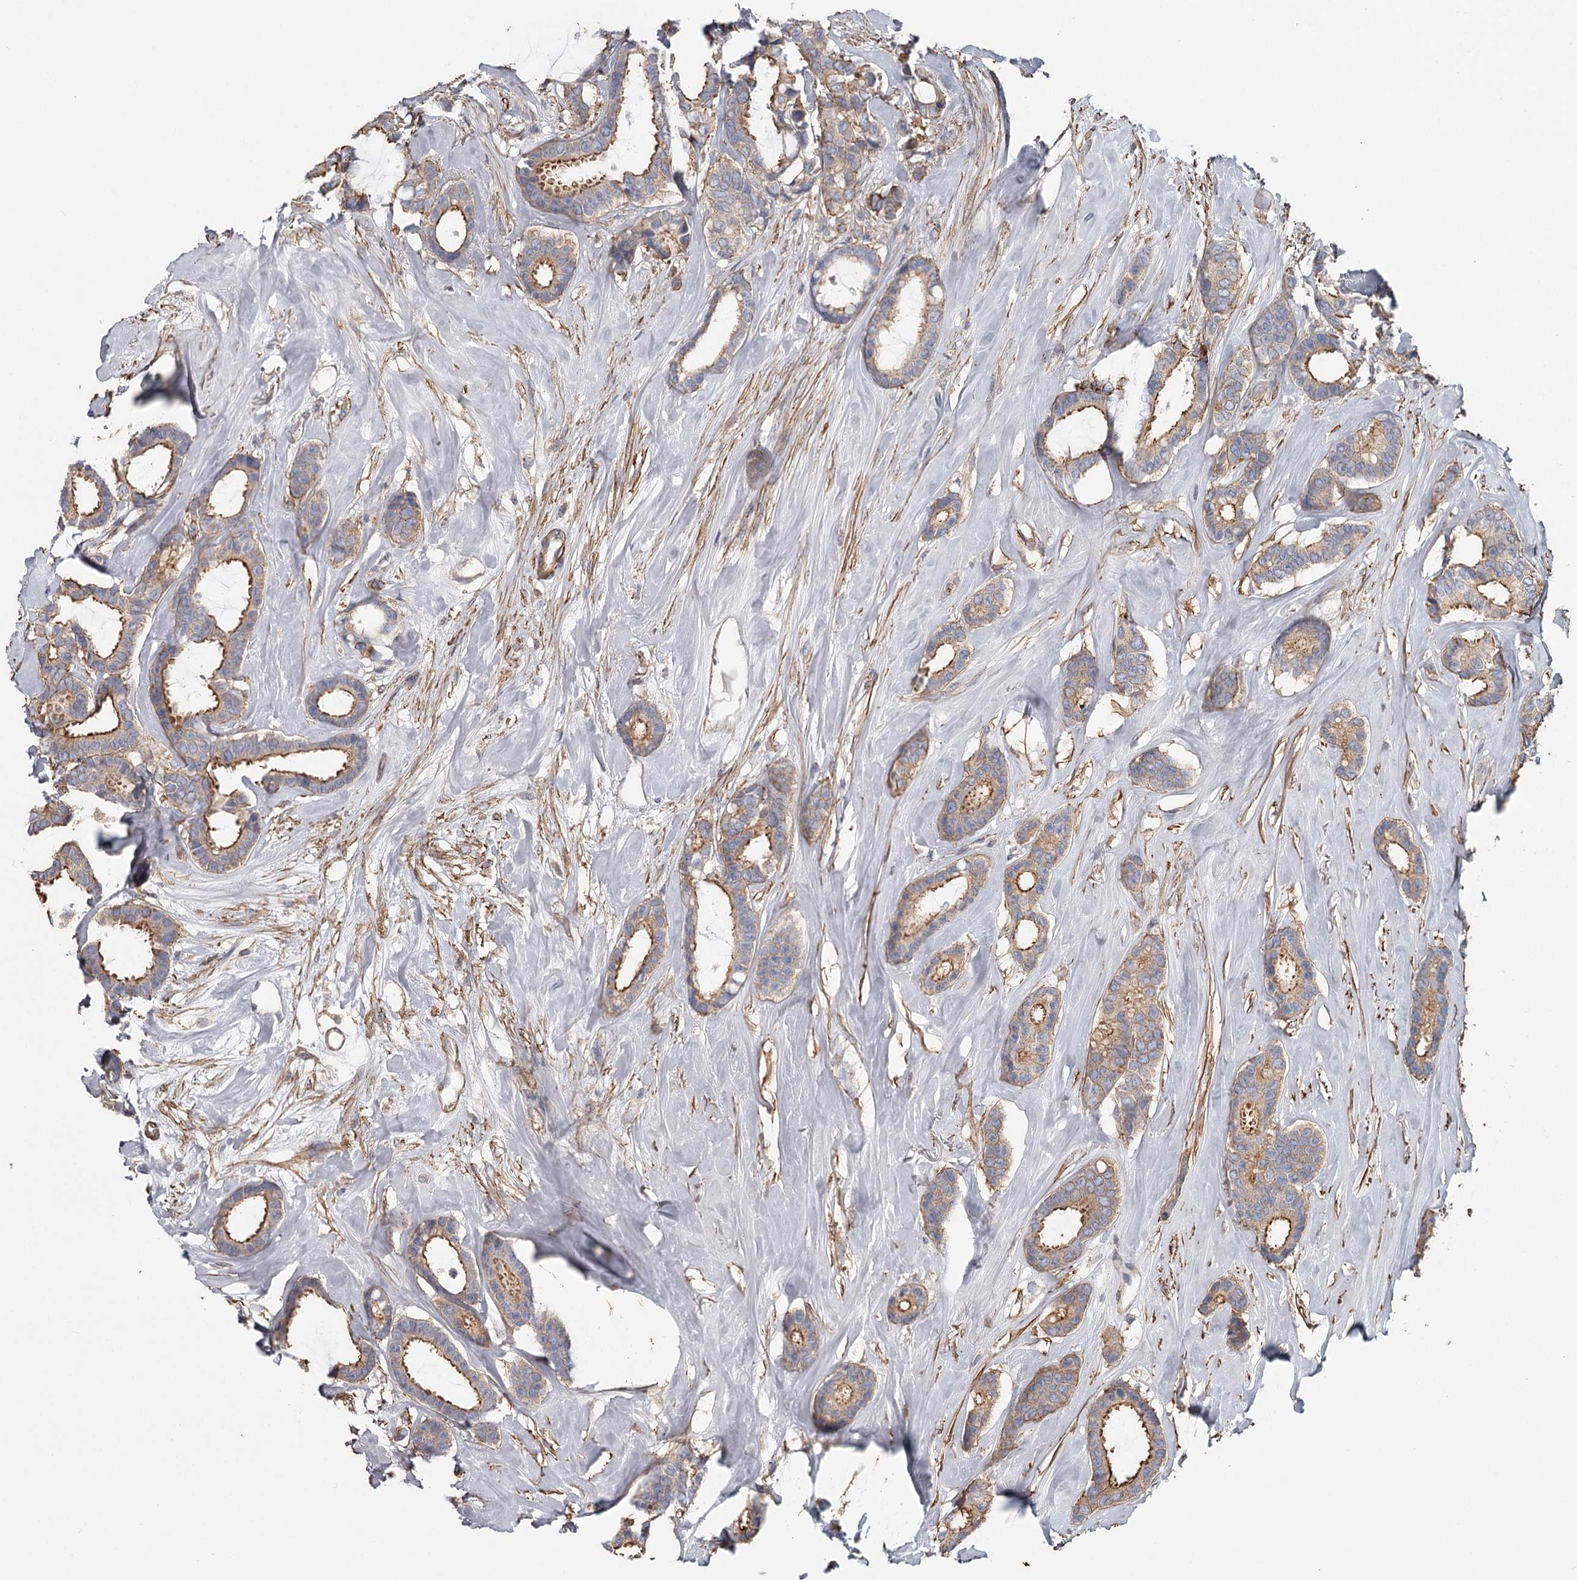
{"staining": {"intensity": "moderate", "quantity": ">75%", "location": "cytoplasmic/membranous"}, "tissue": "breast cancer", "cell_type": "Tumor cells", "image_type": "cancer", "snomed": [{"axis": "morphology", "description": "Duct carcinoma"}, {"axis": "topography", "description": "Breast"}], "caption": "High-magnification brightfield microscopy of breast cancer stained with DAB (brown) and counterstained with hematoxylin (blue). tumor cells exhibit moderate cytoplasmic/membranous expression is seen in approximately>75% of cells.", "gene": "DHRS9", "patient": {"sex": "female", "age": 87}}